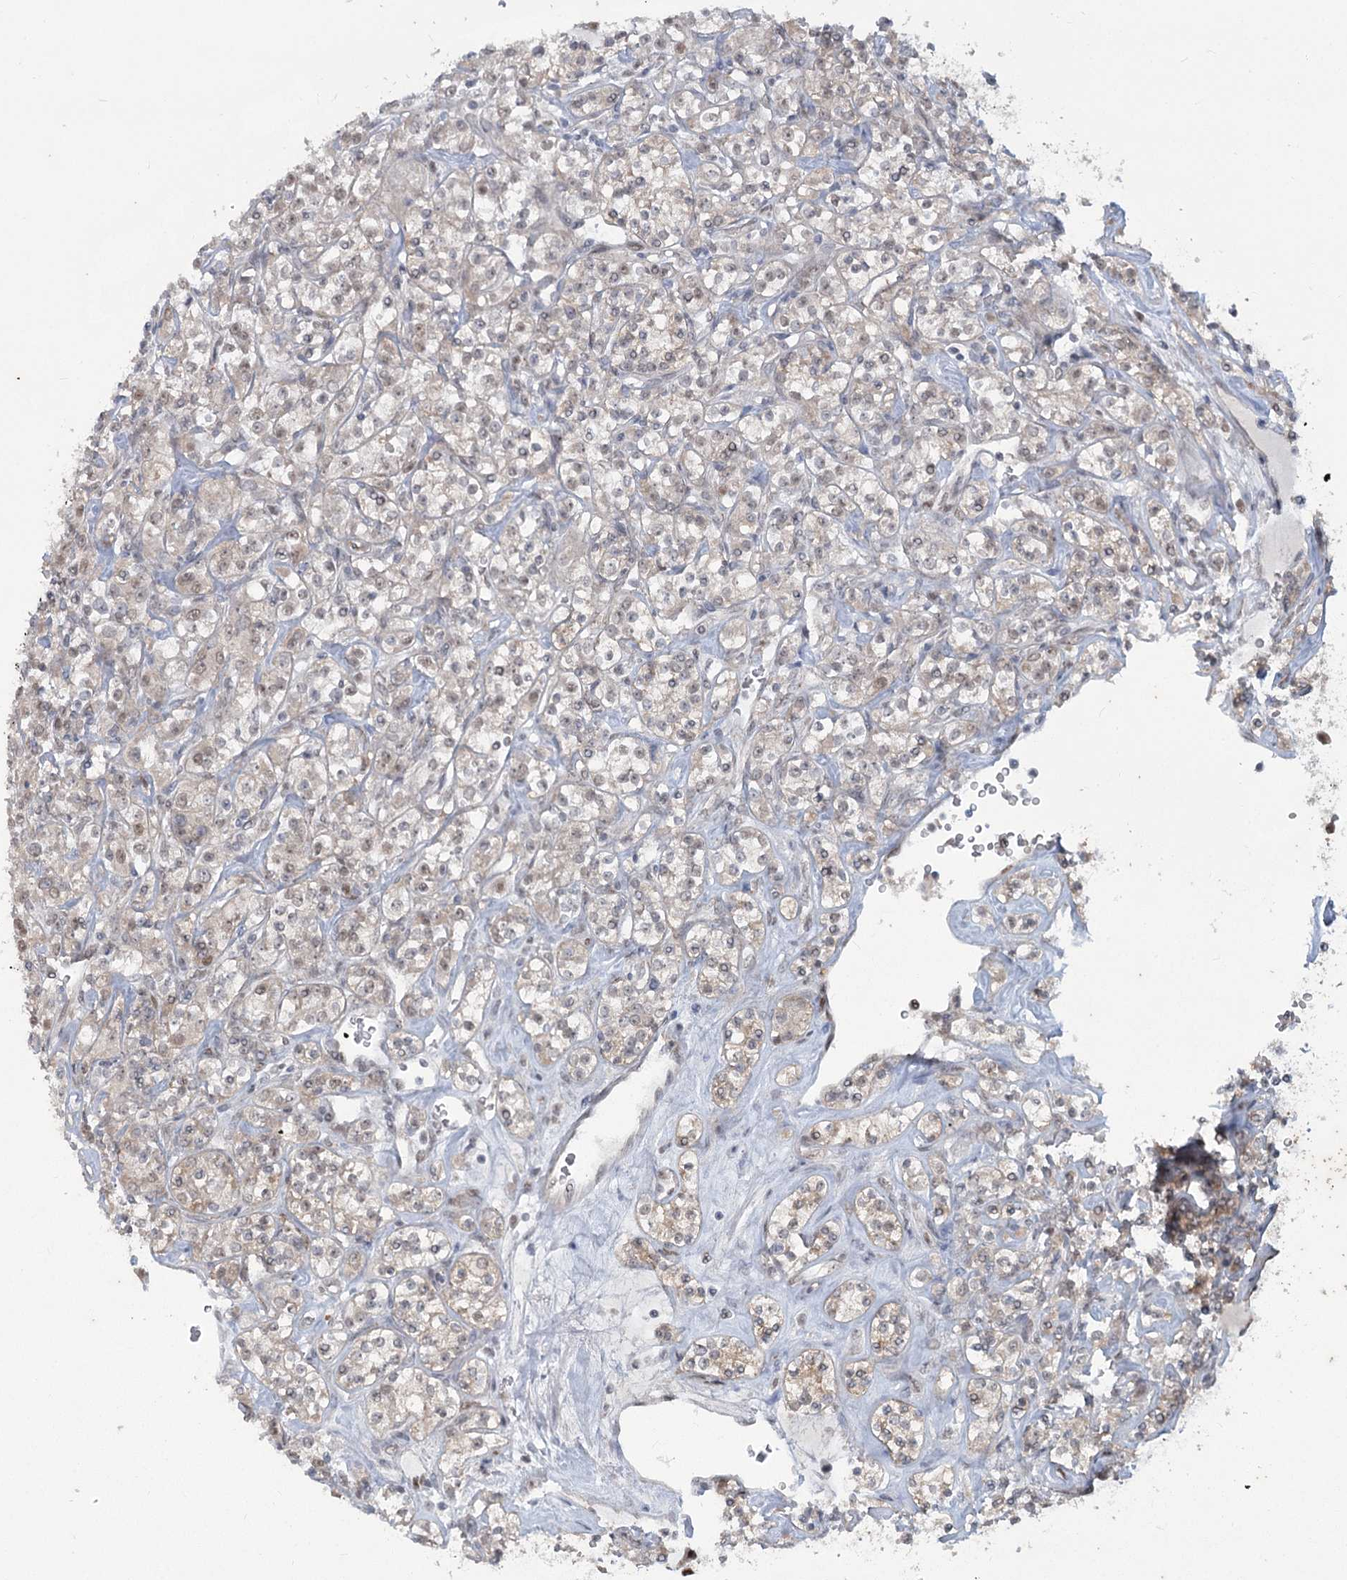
{"staining": {"intensity": "weak", "quantity": "<25%", "location": "nuclear"}, "tissue": "renal cancer", "cell_type": "Tumor cells", "image_type": "cancer", "snomed": [{"axis": "morphology", "description": "Adenocarcinoma, NOS"}, {"axis": "topography", "description": "Kidney"}], "caption": "Immunohistochemistry (IHC) of renal adenocarcinoma exhibits no positivity in tumor cells.", "gene": "MTG1", "patient": {"sex": "male", "age": 77}}